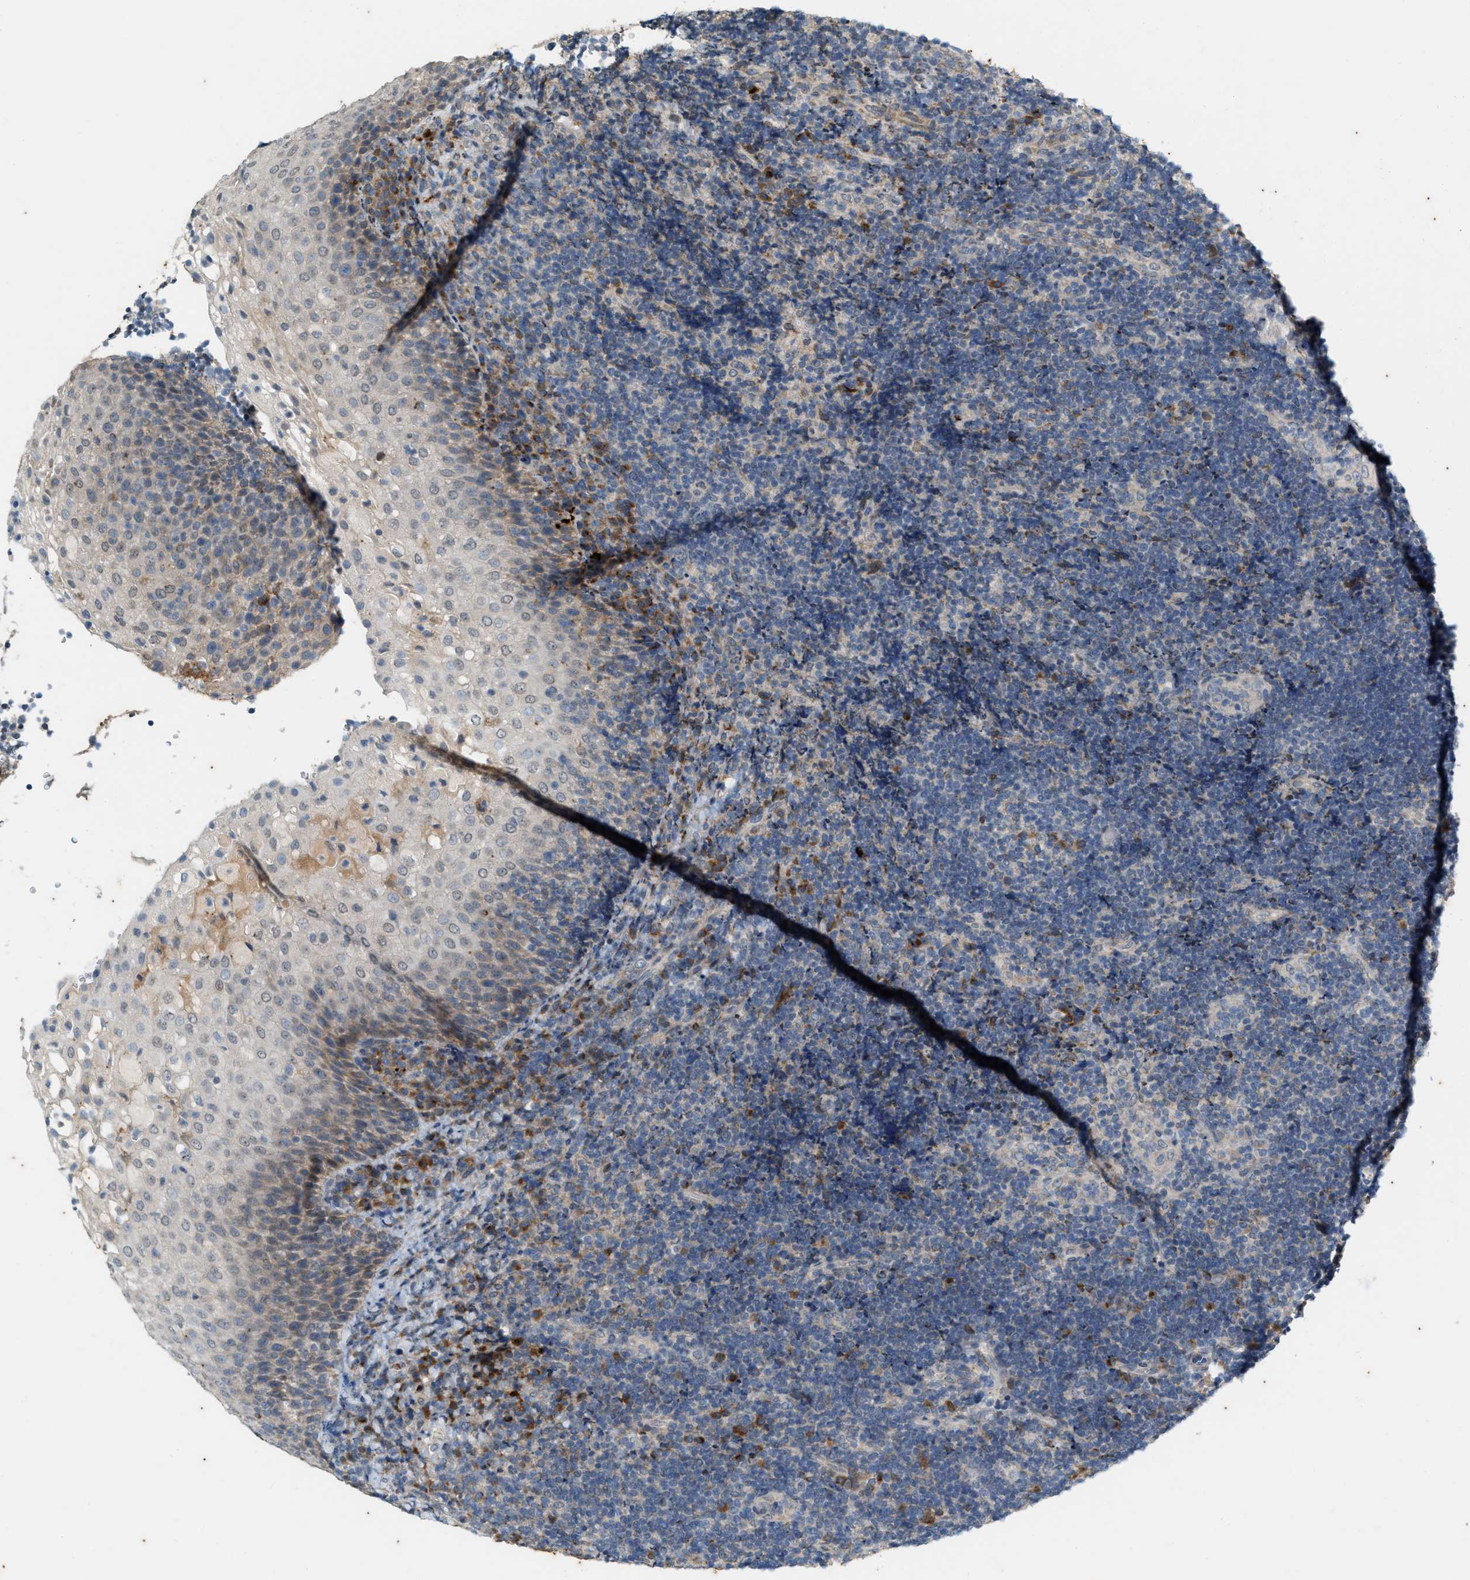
{"staining": {"intensity": "negative", "quantity": "none", "location": "none"}, "tissue": "lymphoma", "cell_type": "Tumor cells", "image_type": "cancer", "snomed": [{"axis": "morphology", "description": "Malignant lymphoma, non-Hodgkin's type, High grade"}, {"axis": "topography", "description": "Tonsil"}], "caption": "Immunohistochemistry (IHC) photomicrograph of human malignant lymphoma, non-Hodgkin's type (high-grade) stained for a protein (brown), which demonstrates no staining in tumor cells.", "gene": "CHPF2", "patient": {"sex": "female", "age": 36}}